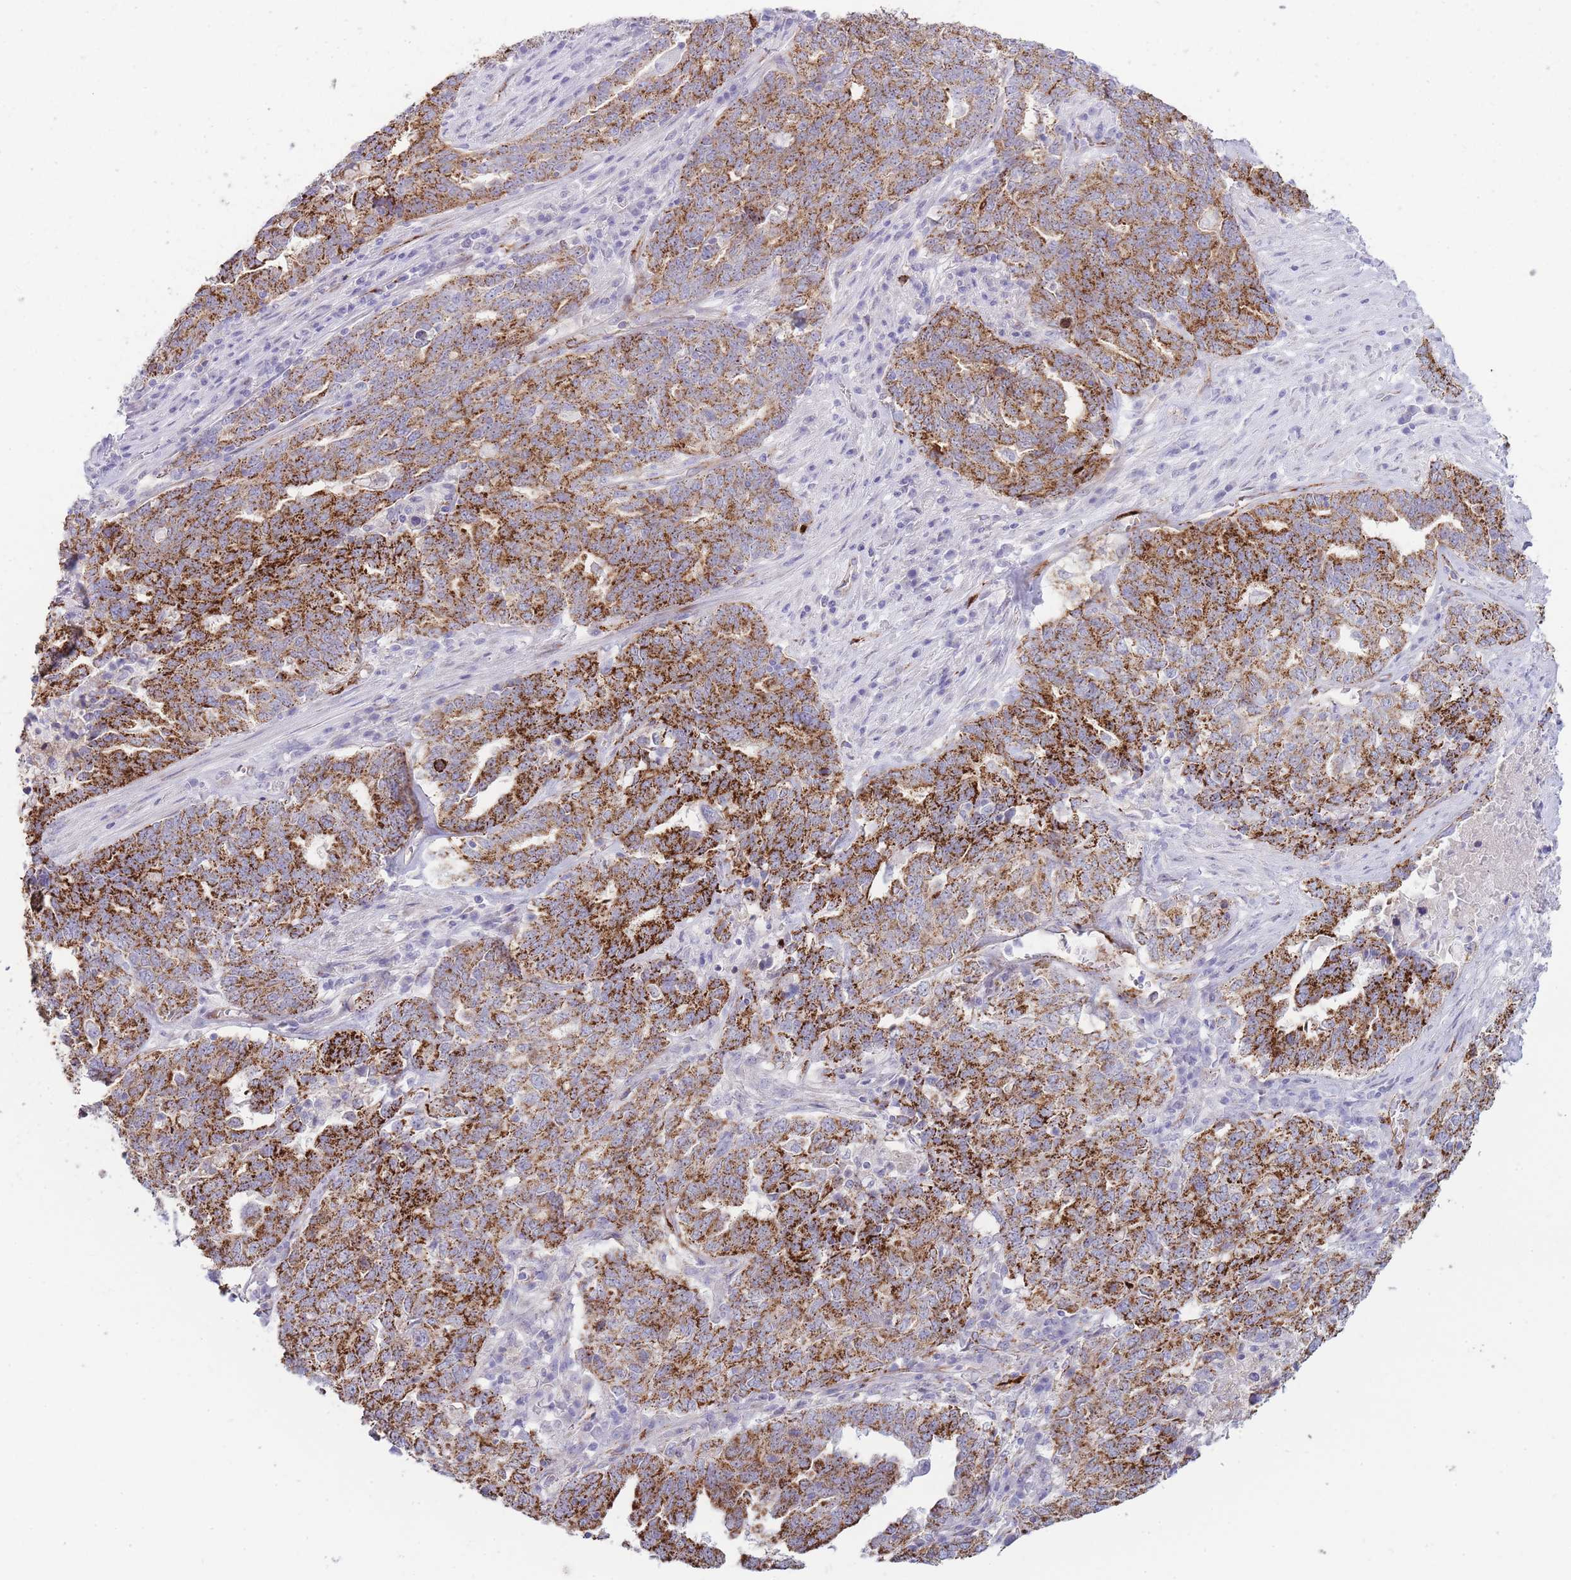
{"staining": {"intensity": "strong", "quantity": ">75%", "location": "cytoplasmic/membranous"}, "tissue": "ovarian cancer", "cell_type": "Tumor cells", "image_type": "cancer", "snomed": [{"axis": "morphology", "description": "Carcinoma, endometroid"}, {"axis": "topography", "description": "Ovary"}], "caption": "Ovarian cancer stained with immunohistochemistry (IHC) demonstrates strong cytoplasmic/membranous positivity in approximately >75% of tumor cells.", "gene": "UTP14A", "patient": {"sex": "female", "age": 62}}